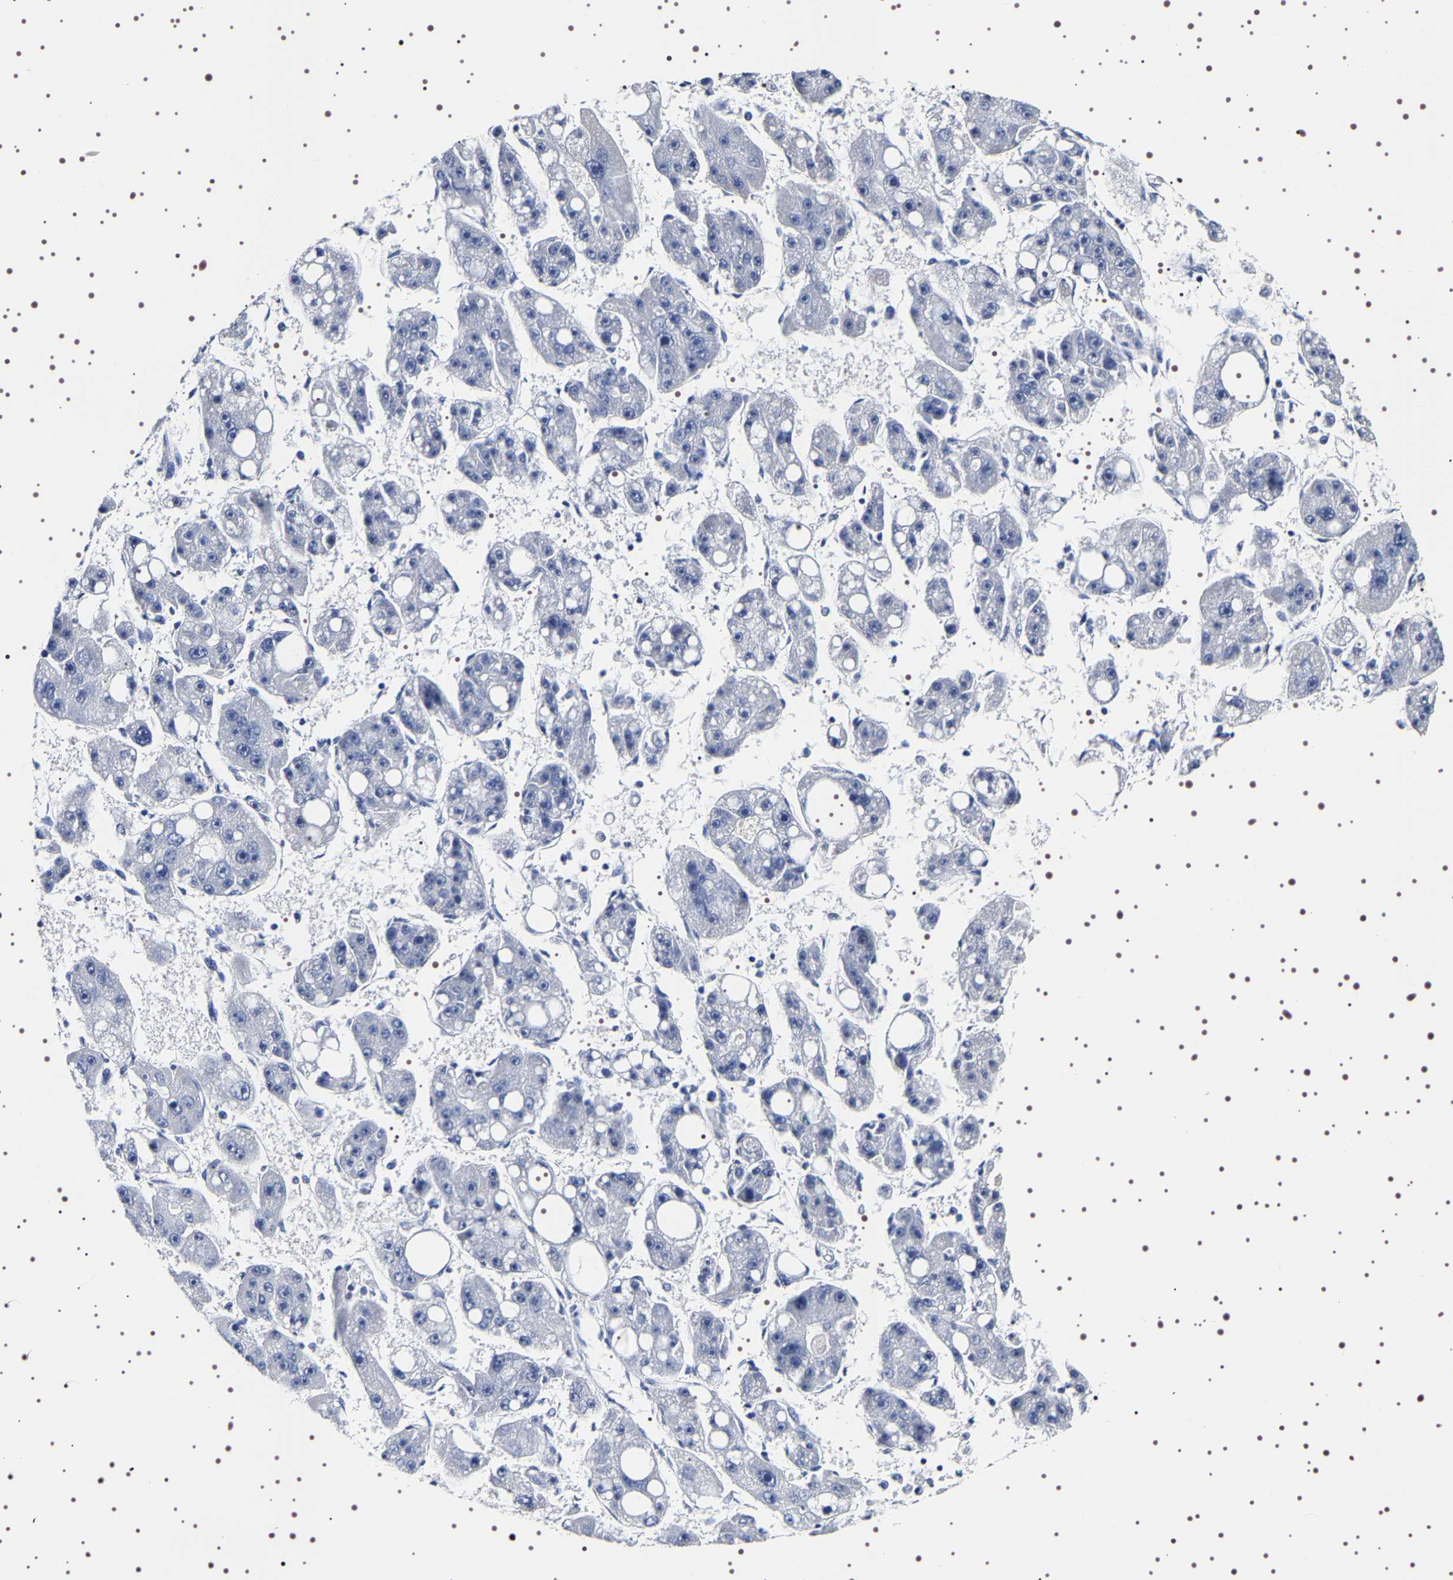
{"staining": {"intensity": "negative", "quantity": "none", "location": "none"}, "tissue": "liver cancer", "cell_type": "Tumor cells", "image_type": "cancer", "snomed": [{"axis": "morphology", "description": "Carcinoma, Hepatocellular, NOS"}, {"axis": "topography", "description": "Liver"}], "caption": "Human hepatocellular carcinoma (liver) stained for a protein using IHC demonstrates no staining in tumor cells.", "gene": "UBQLN3", "patient": {"sex": "female", "age": 61}}